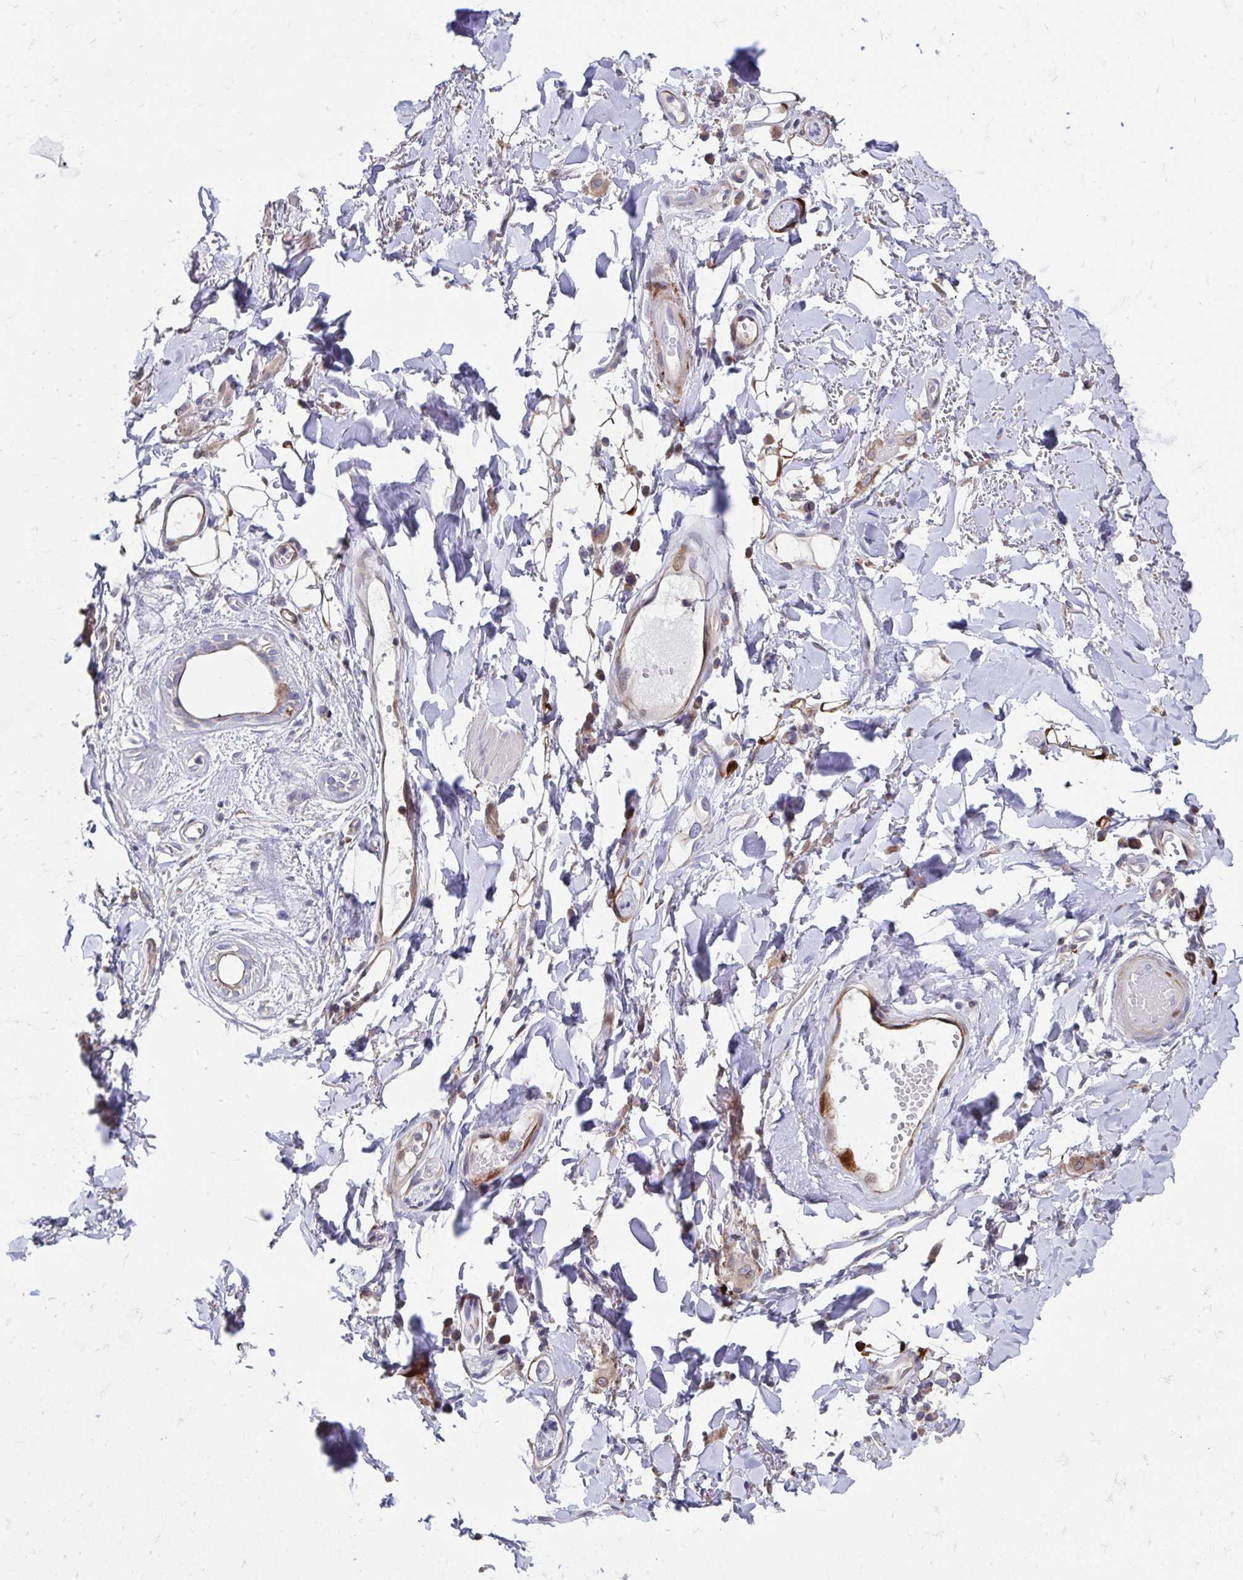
{"staining": {"intensity": "weak", "quantity": ">75%", "location": "cytoplasmic/membranous"}, "tissue": "adipose tissue", "cell_type": "Adipocytes", "image_type": "normal", "snomed": [{"axis": "morphology", "description": "Normal tissue, NOS"}, {"axis": "topography", "description": "Anal"}, {"axis": "topography", "description": "Peripheral nerve tissue"}], "caption": "IHC micrograph of benign adipose tissue stained for a protein (brown), which exhibits low levels of weak cytoplasmic/membranous positivity in about >75% of adipocytes.", "gene": "CDKL1", "patient": {"sex": "male", "age": 78}}